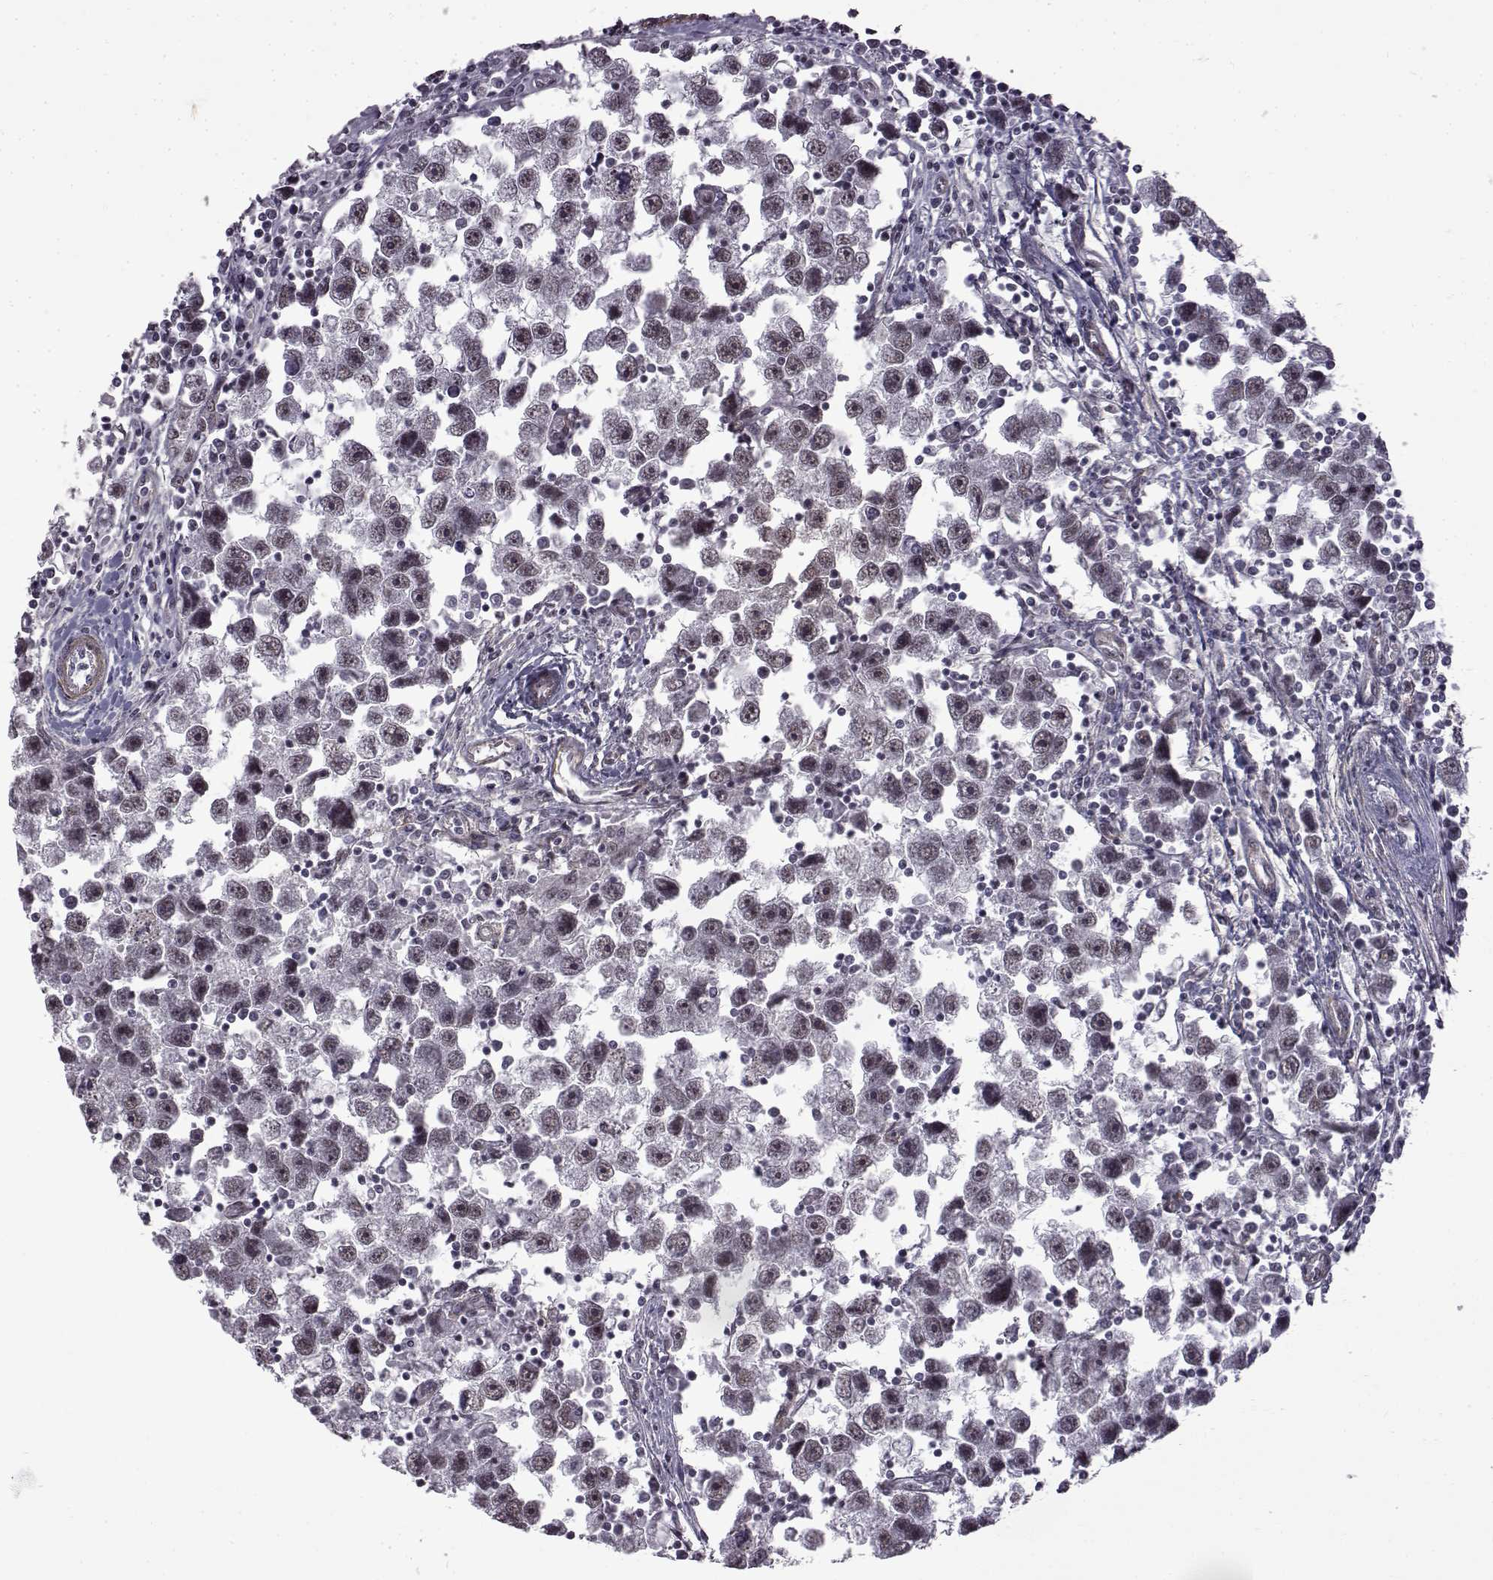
{"staining": {"intensity": "negative", "quantity": "none", "location": "none"}, "tissue": "testis cancer", "cell_type": "Tumor cells", "image_type": "cancer", "snomed": [{"axis": "morphology", "description": "Seminoma, NOS"}, {"axis": "topography", "description": "Testis"}], "caption": "Tumor cells are negative for brown protein staining in seminoma (testis).", "gene": "SYNPO2", "patient": {"sex": "male", "age": 30}}